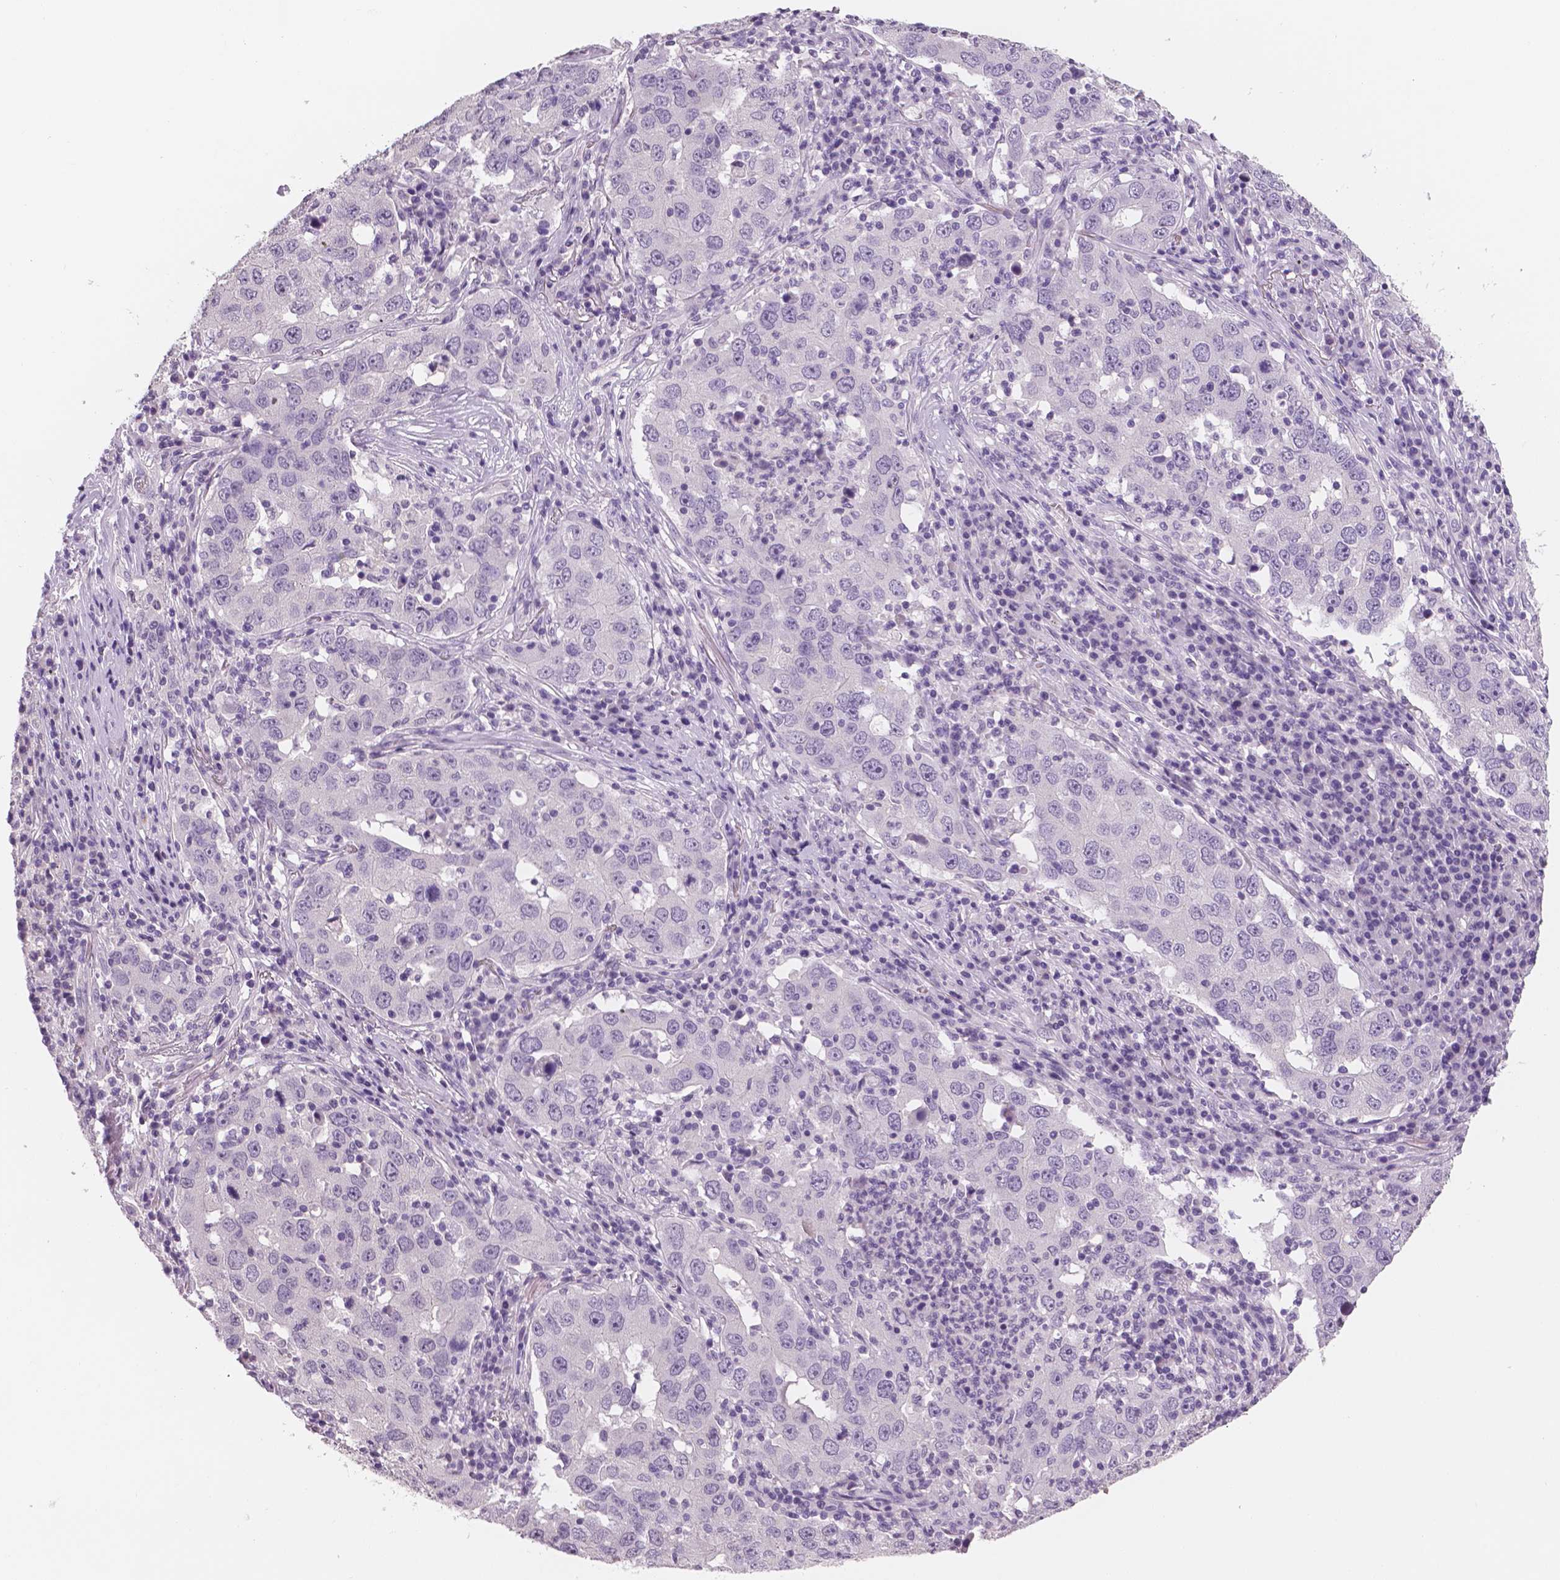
{"staining": {"intensity": "negative", "quantity": "none", "location": "none"}, "tissue": "lung cancer", "cell_type": "Tumor cells", "image_type": "cancer", "snomed": [{"axis": "morphology", "description": "Adenocarcinoma, NOS"}, {"axis": "topography", "description": "Lung"}], "caption": "IHC of human lung cancer exhibits no expression in tumor cells. (DAB (3,3'-diaminobenzidine) immunohistochemistry (IHC) with hematoxylin counter stain).", "gene": "TSPAN7", "patient": {"sex": "male", "age": 73}}